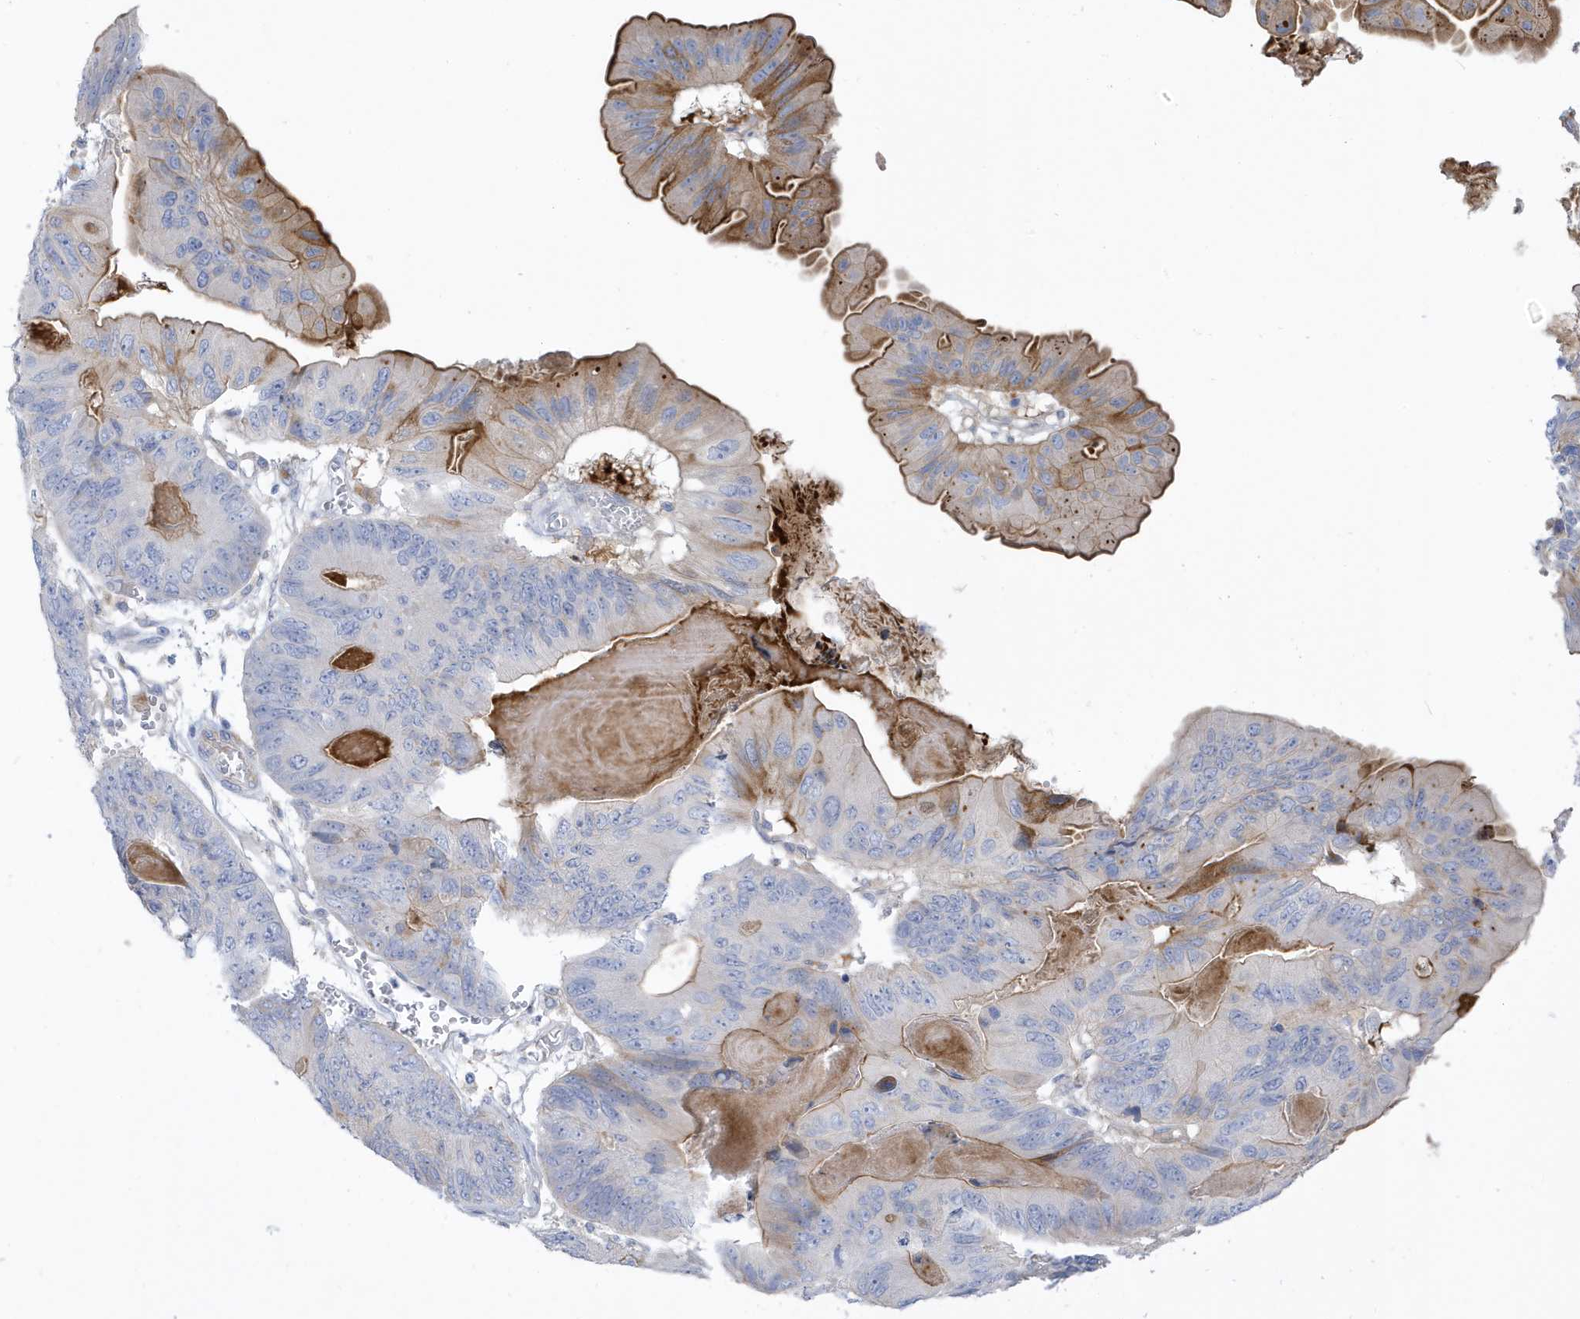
{"staining": {"intensity": "moderate", "quantity": "25%-75%", "location": "cytoplasmic/membranous"}, "tissue": "ovarian cancer", "cell_type": "Tumor cells", "image_type": "cancer", "snomed": [{"axis": "morphology", "description": "Cystadenocarcinoma, mucinous, NOS"}, {"axis": "topography", "description": "Ovary"}], "caption": "A brown stain labels moderate cytoplasmic/membranous positivity of a protein in human mucinous cystadenocarcinoma (ovarian) tumor cells. (Stains: DAB in brown, nuclei in blue, Microscopy: brightfield microscopy at high magnification).", "gene": "ATP13A5", "patient": {"sex": "female", "age": 61}}